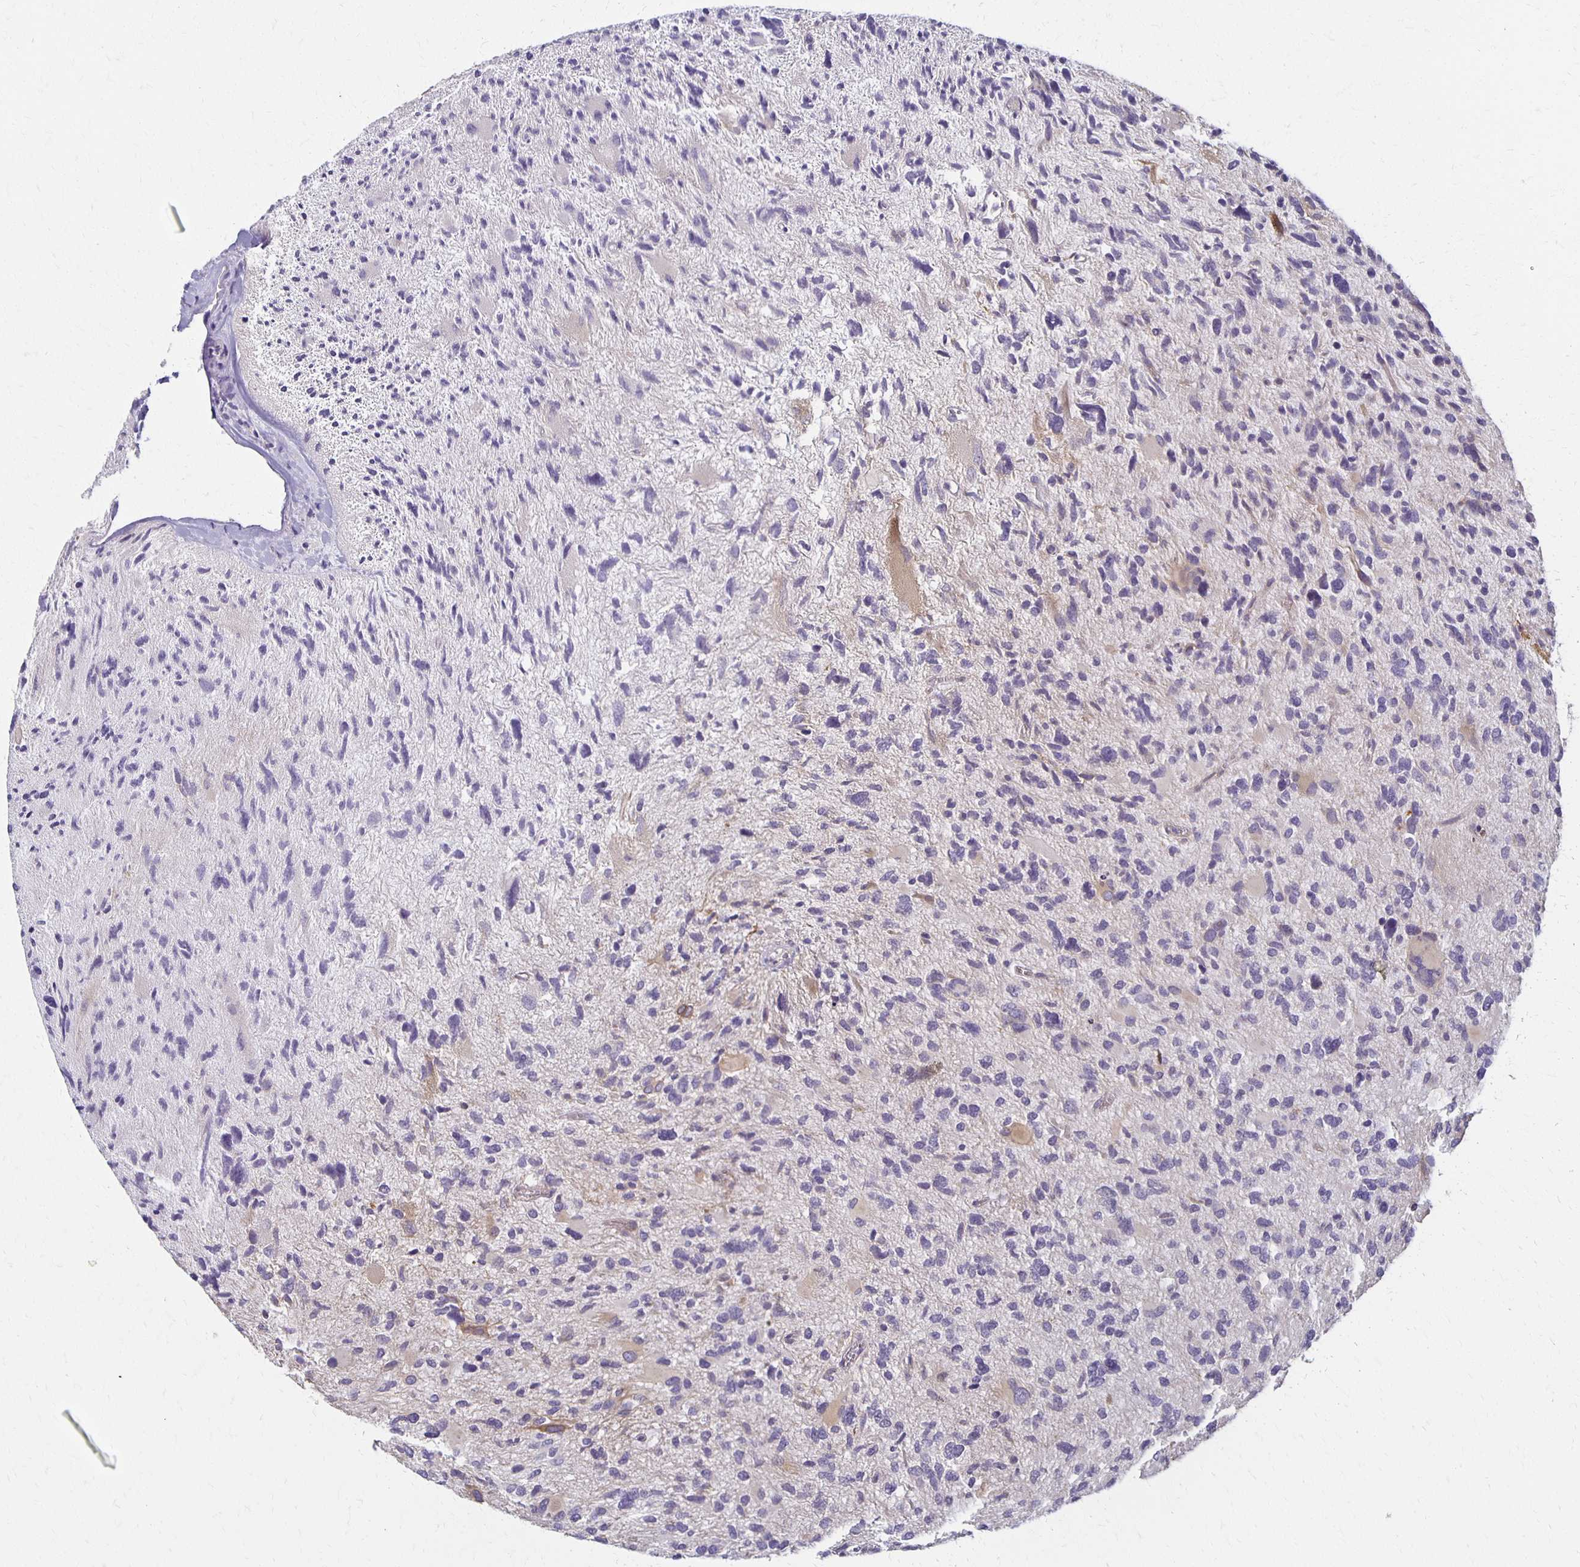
{"staining": {"intensity": "negative", "quantity": "none", "location": "none"}, "tissue": "glioma", "cell_type": "Tumor cells", "image_type": "cancer", "snomed": [{"axis": "morphology", "description": "Glioma, malignant, High grade"}, {"axis": "topography", "description": "Brain"}], "caption": "A photomicrograph of malignant high-grade glioma stained for a protein reveals no brown staining in tumor cells.", "gene": "GPX4", "patient": {"sex": "female", "age": 11}}